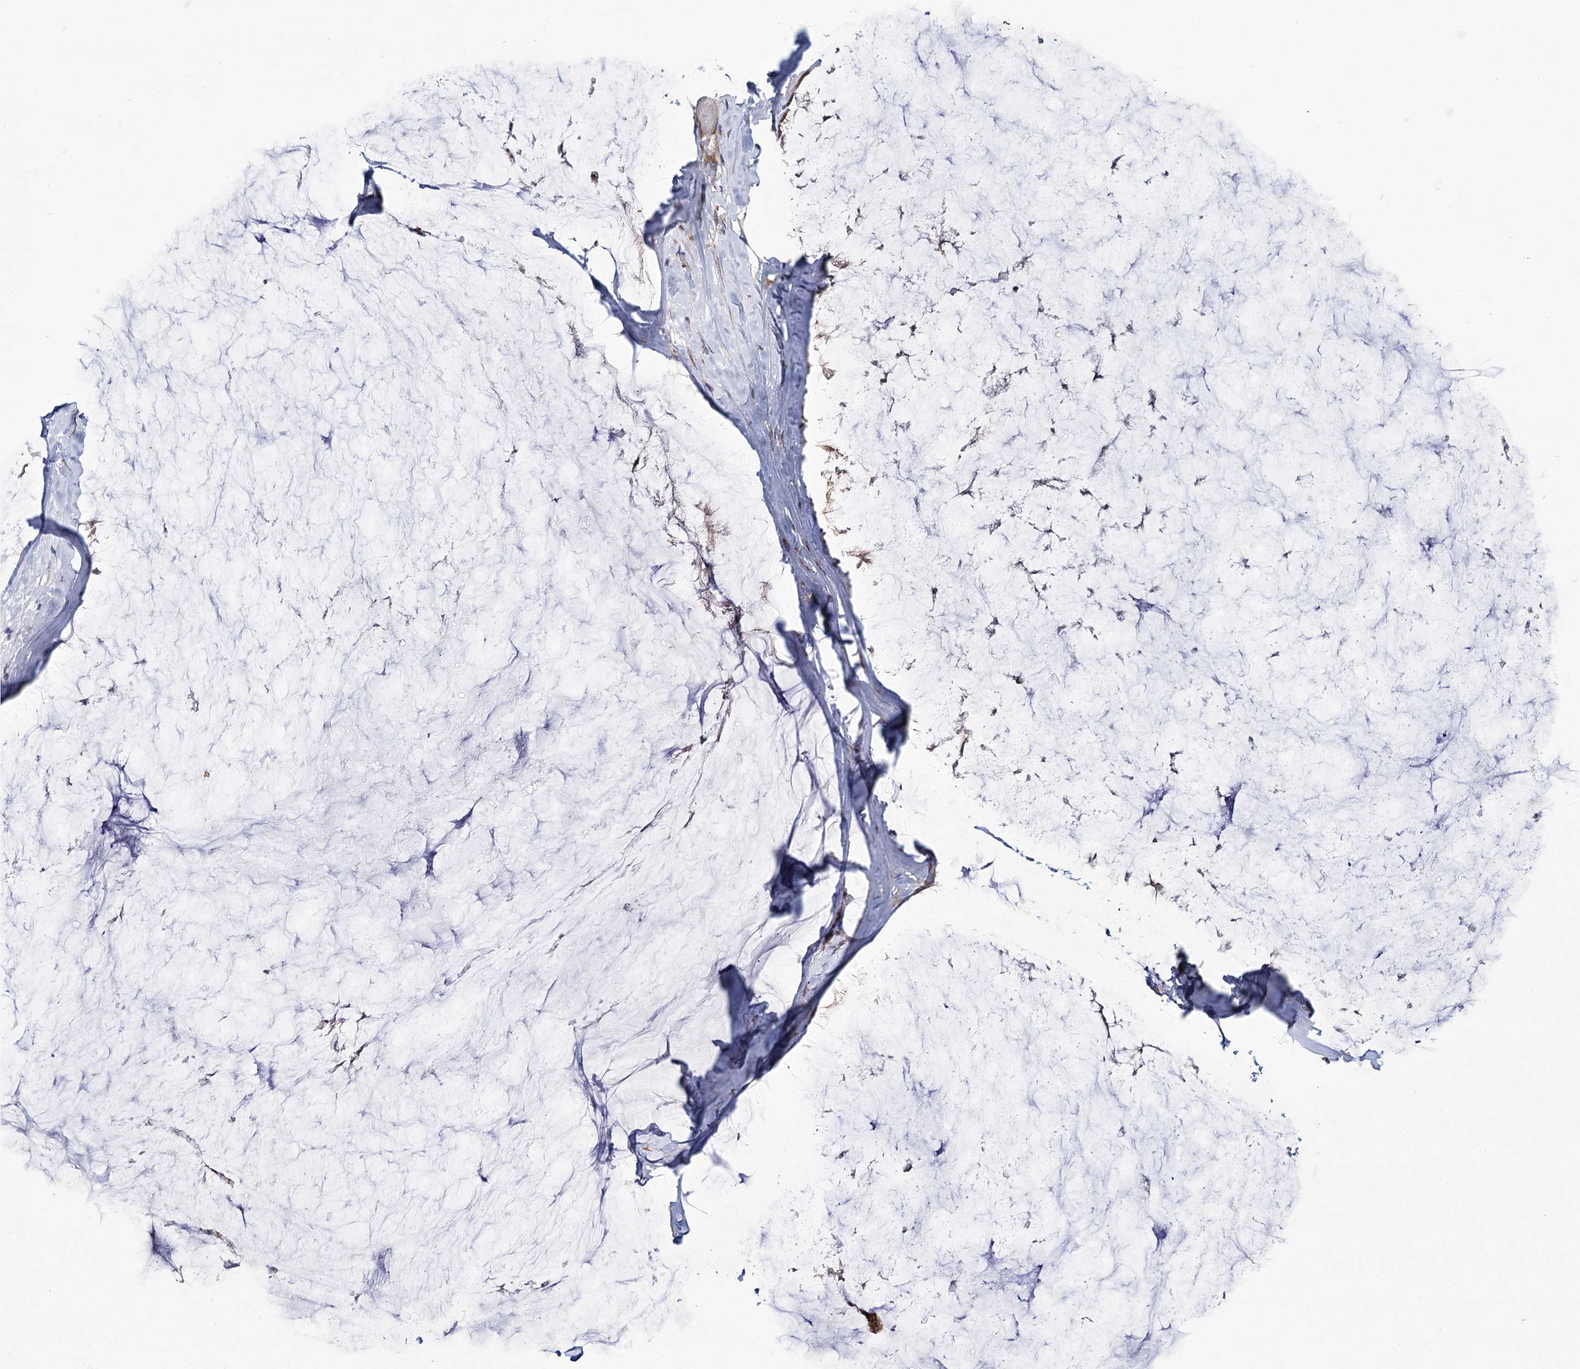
{"staining": {"intensity": "negative", "quantity": "none", "location": "none"}, "tissue": "ovarian cancer", "cell_type": "Tumor cells", "image_type": "cancer", "snomed": [{"axis": "morphology", "description": "Cystadenocarcinoma, mucinous, NOS"}, {"axis": "topography", "description": "Ovary"}], "caption": "Human ovarian cancer stained for a protein using immunohistochemistry (IHC) shows no expression in tumor cells.", "gene": "VWA2", "patient": {"sex": "female", "age": 39}}